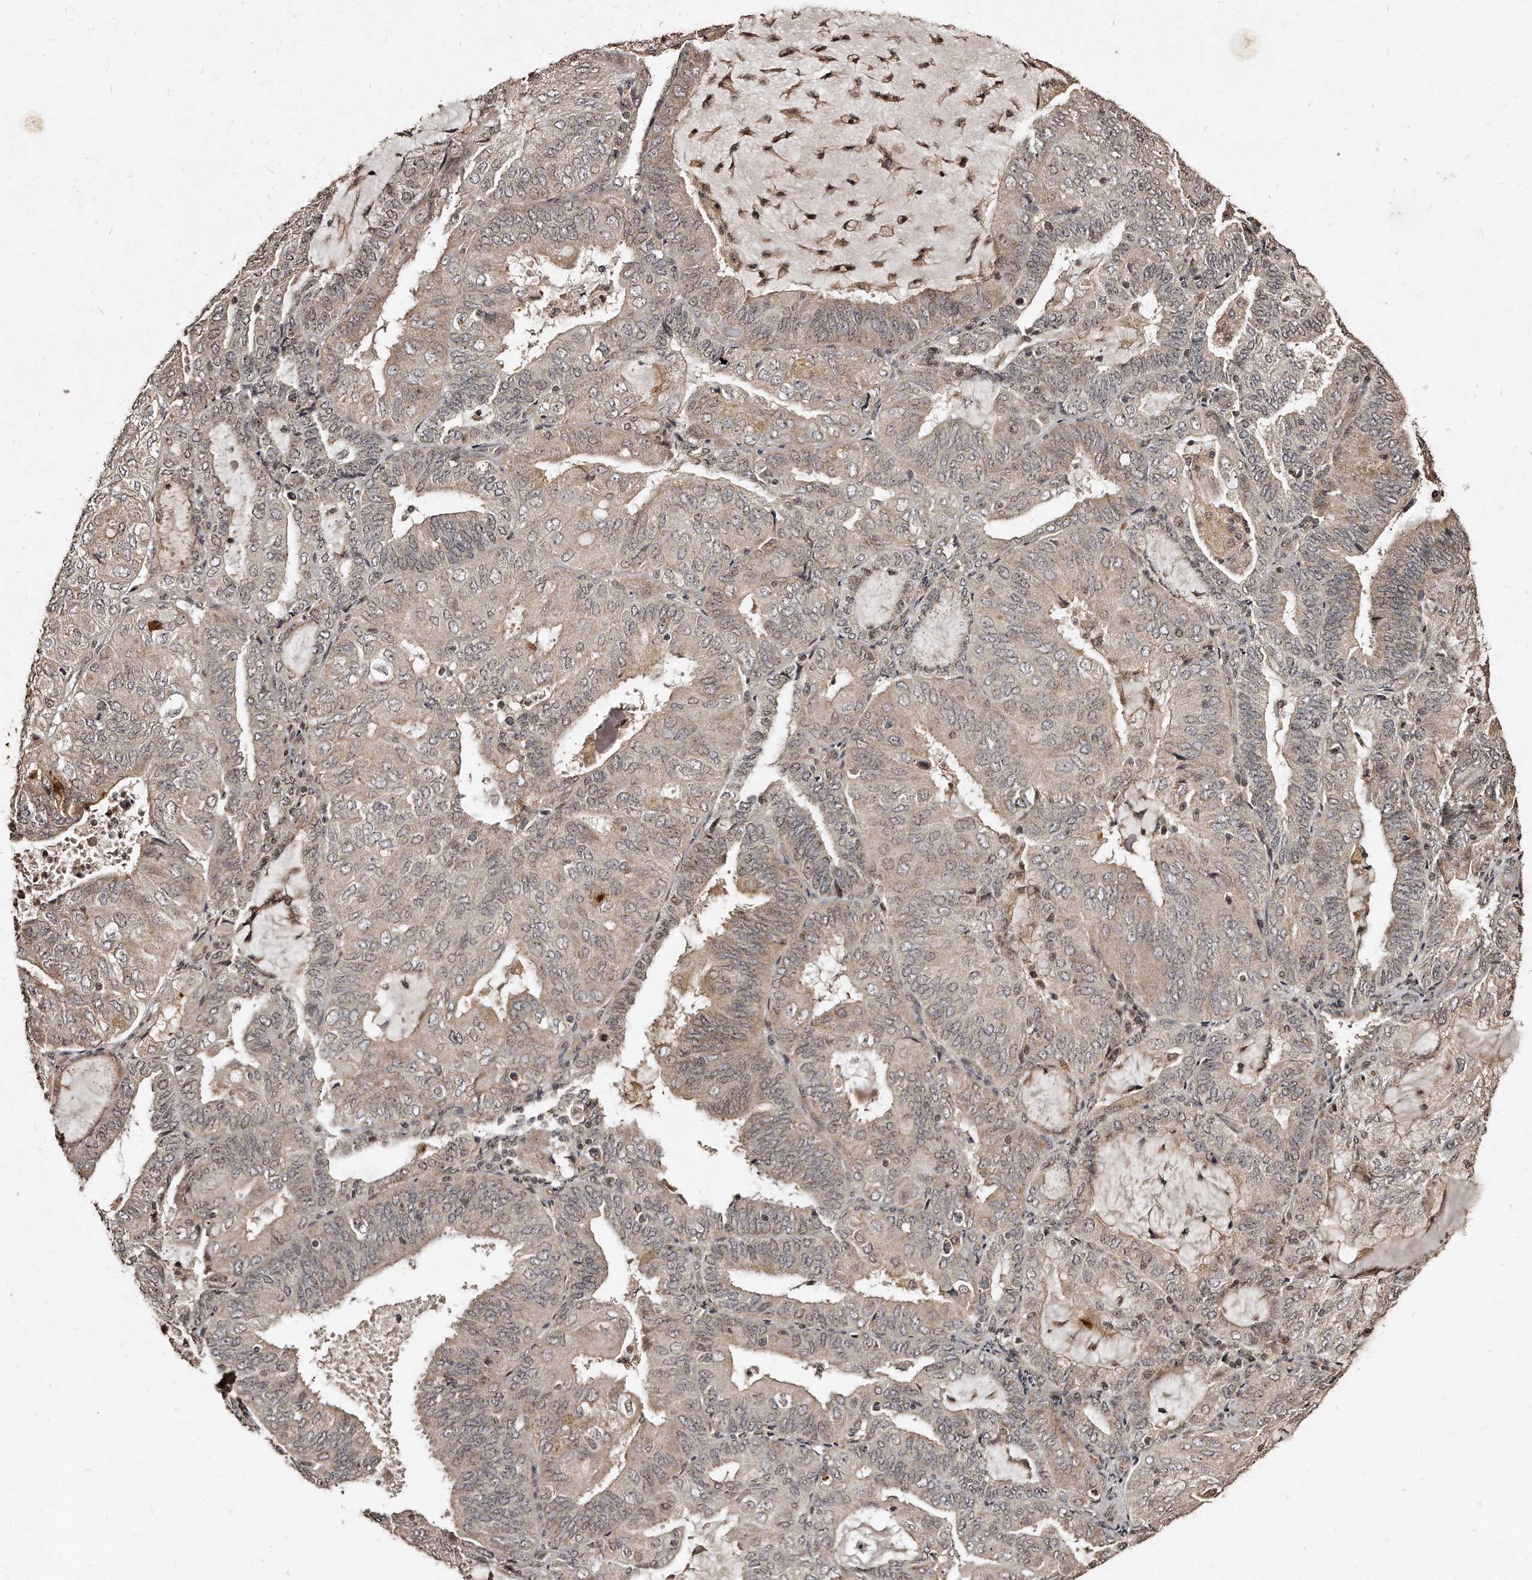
{"staining": {"intensity": "weak", "quantity": ">75%", "location": "cytoplasmic/membranous,nuclear"}, "tissue": "endometrial cancer", "cell_type": "Tumor cells", "image_type": "cancer", "snomed": [{"axis": "morphology", "description": "Adenocarcinoma, NOS"}, {"axis": "topography", "description": "Endometrium"}], "caption": "Tumor cells show low levels of weak cytoplasmic/membranous and nuclear staining in approximately >75% of cells in human endometrial adenocarcinoma.", "gene": "TSHR", "patient": {"sex": "female", "age": 81}}